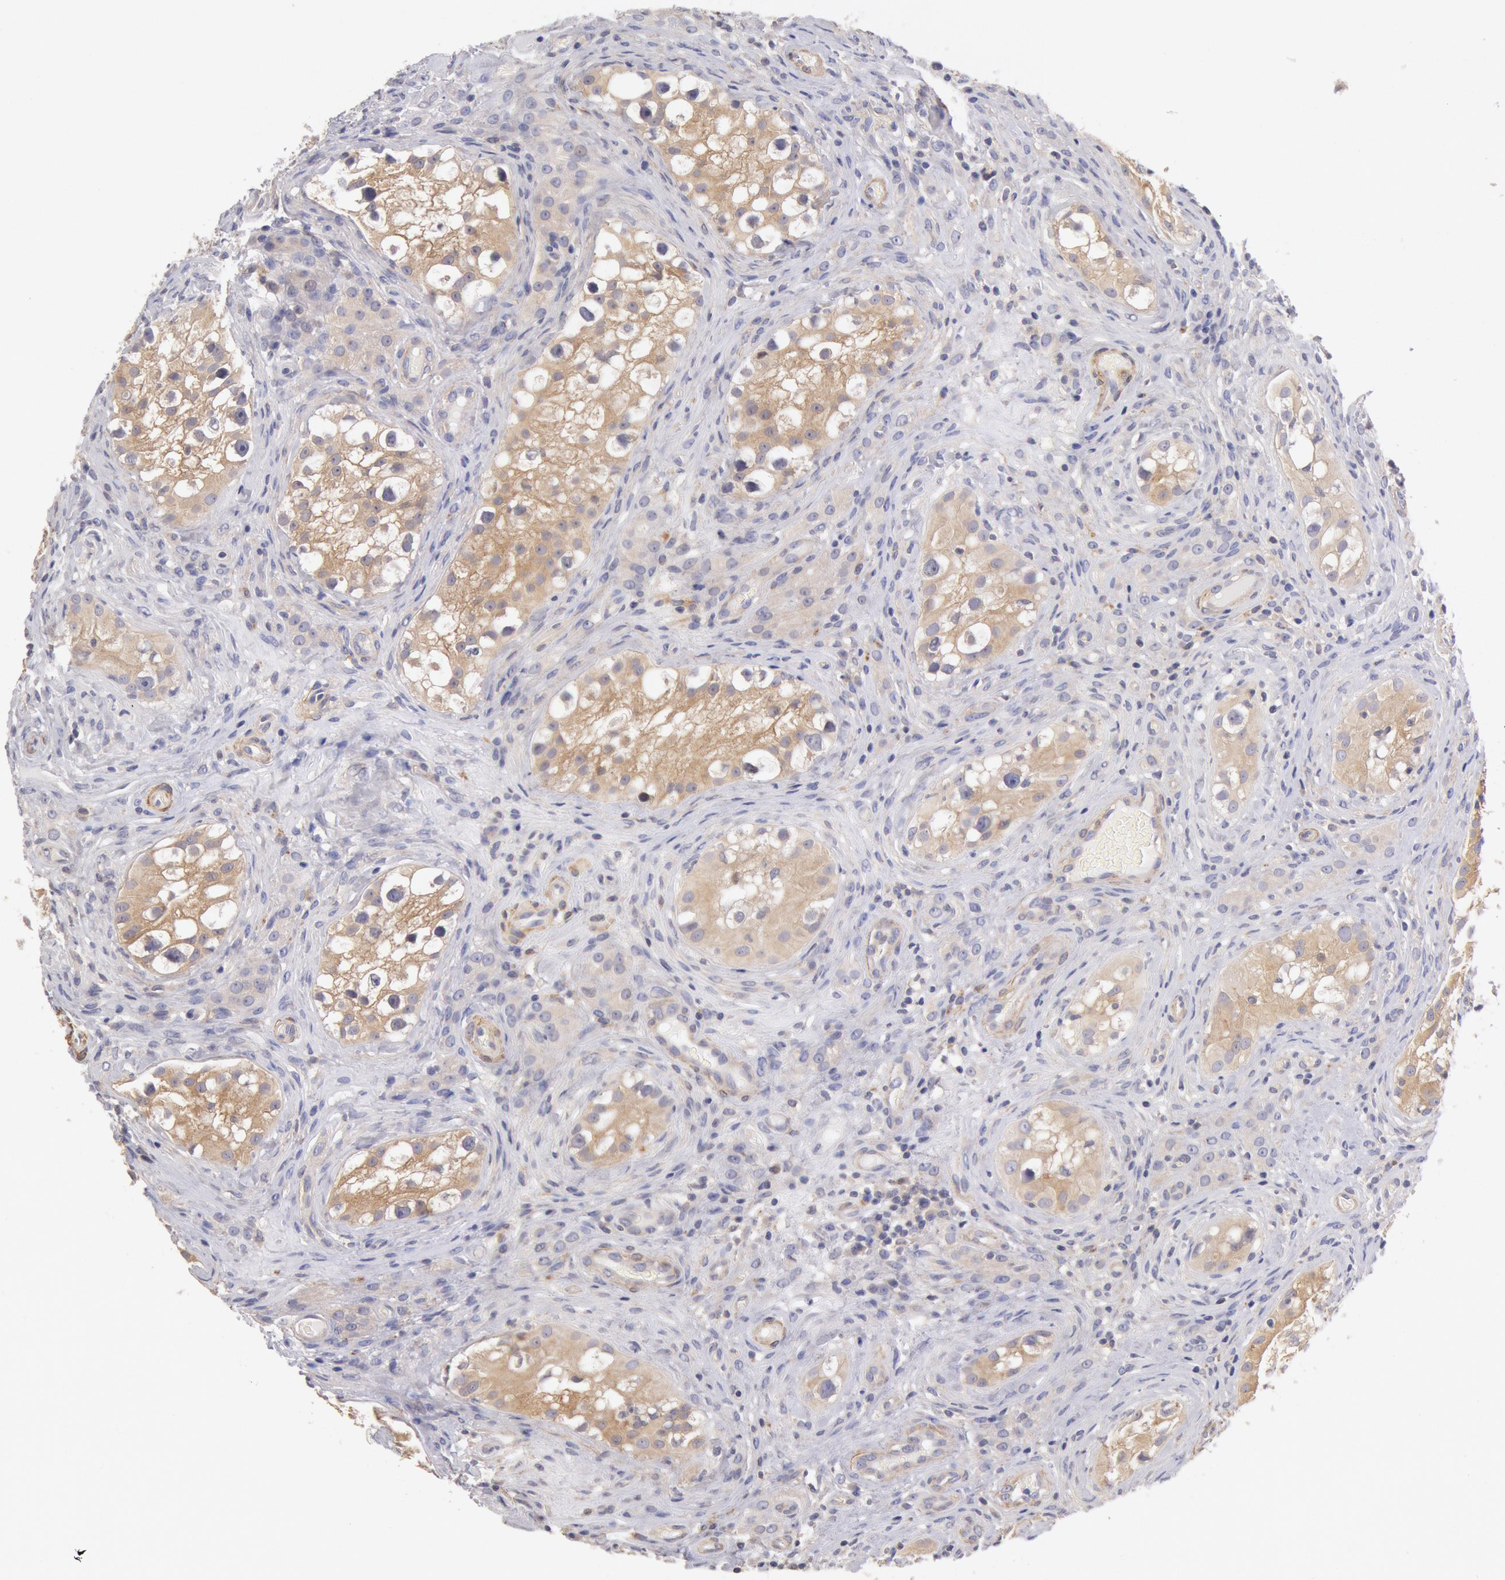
{"staining": {"intensity": "weak", "quantity": ">75%", "location": "cytoplasmic/membranous"}, "tissue": "testis cancer", "cell_type": "Tumor cells", "image_type": "cancer", "snomed": [{"axis": "morphology", "description": "Carcinoma, Embryonal, NOS"}, {"axis": "topography", "description": "Testis"}], "caption": "The photomicrograph reveals immunohistochemical staining of testis cancer (embryonal carcinoma). There is weak cytoplasmic/membranous expression is present in about >75% of tumor cells. The protein of interest is stained brown, and the nuclei are stained in blue (DAB IHC with brightfield microscopy, high magnification).", "gene": "TMED8", "patient": {"sex": "male", "age": 31}}